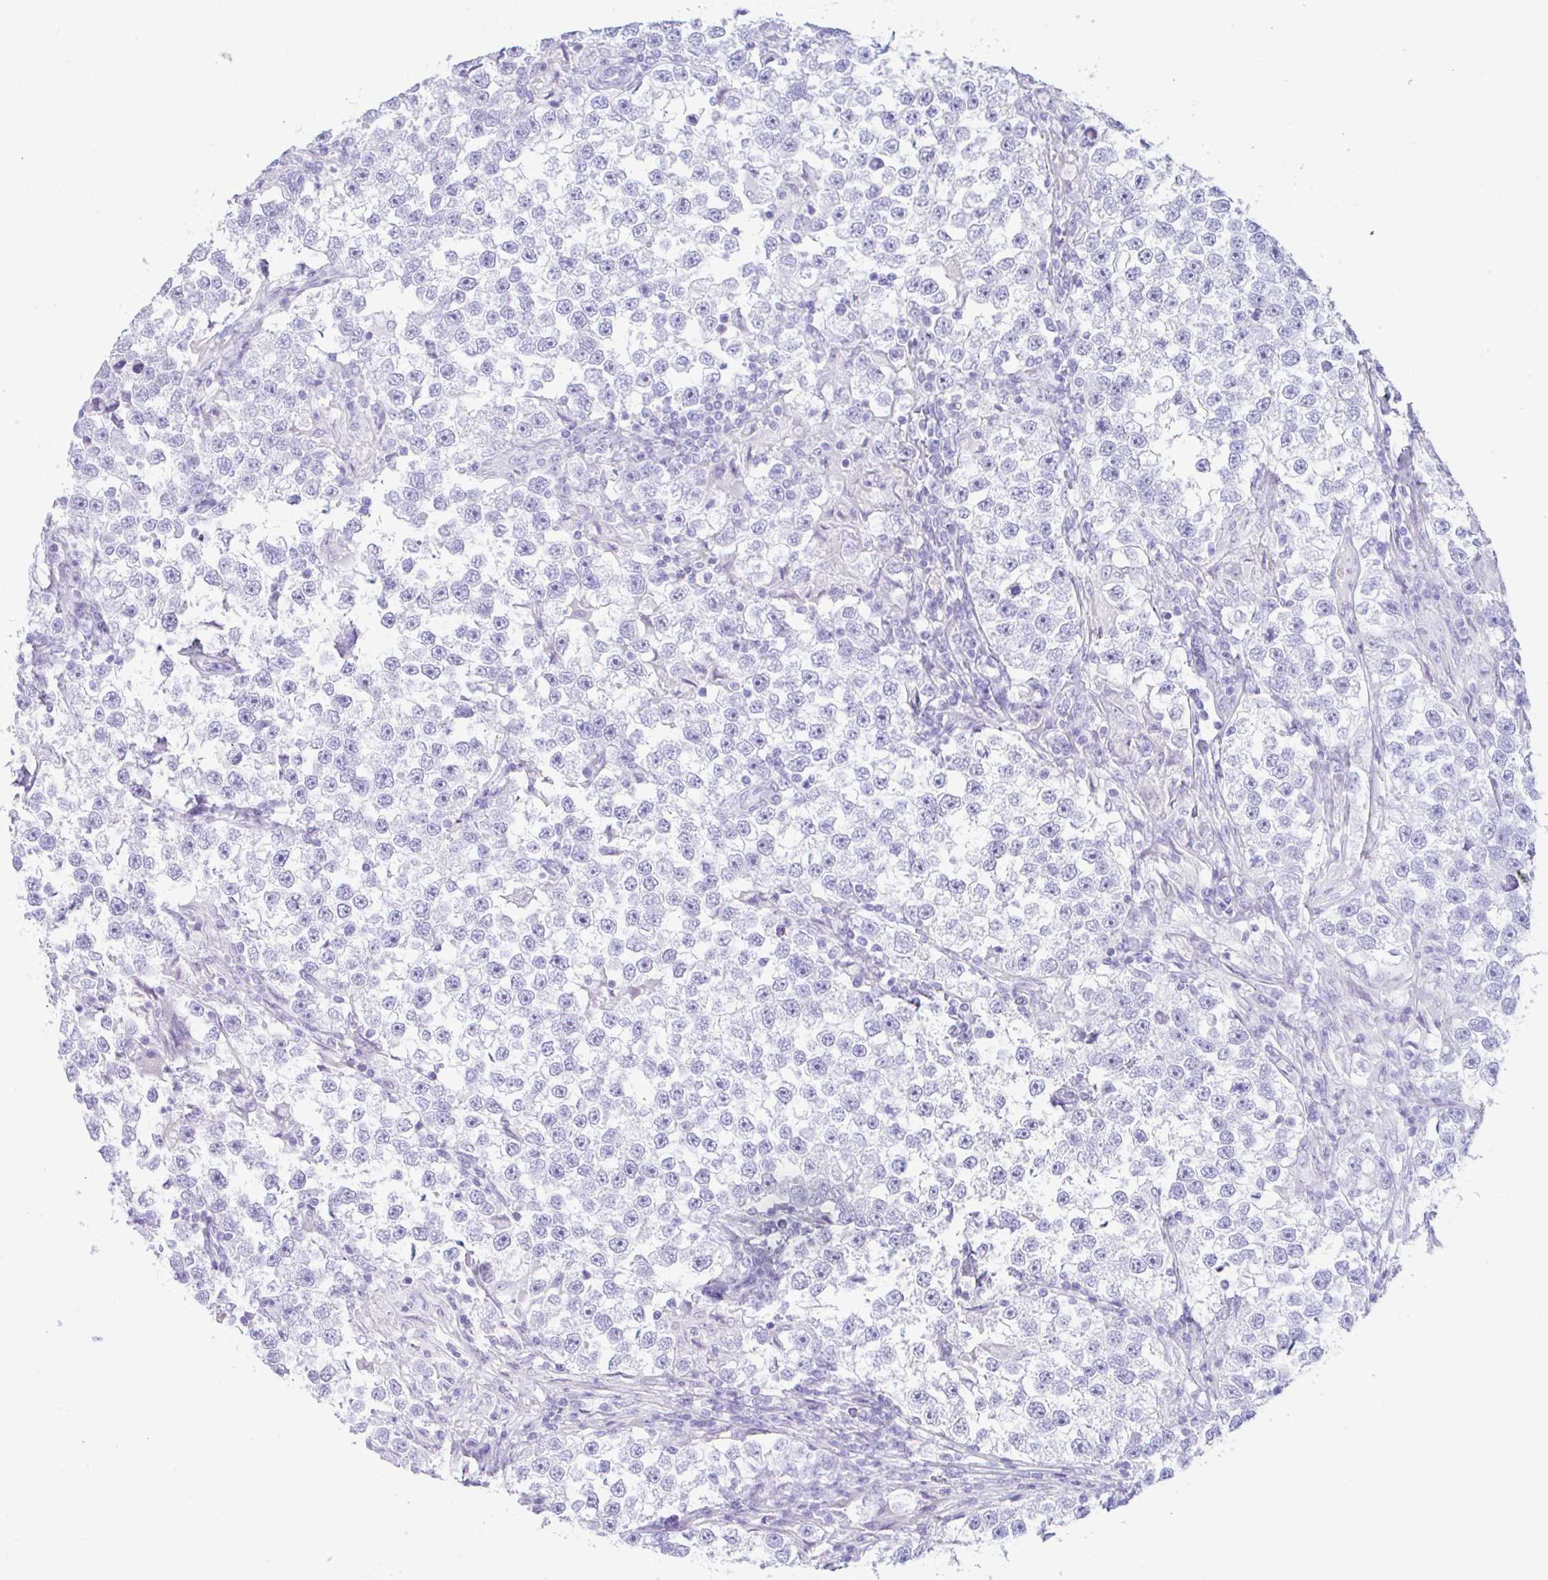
{"staining": {"intensity": "negative", "quantity": "none", "location": "none"}, "tissue": "testis cancer", "cell_type": "Tumor cells", "image_type": "cancer", "snomed": [{"axis": "morphology", "description": "Seminoma, NOS"}, {"axis": "topography", "description": "Testis"}], "caption": "An image of testis cancer stained for a protein shows no brown staining in tumor cells.", "gene": "NDUFAF8", "patient": {"sex": "male", "age": 46}}